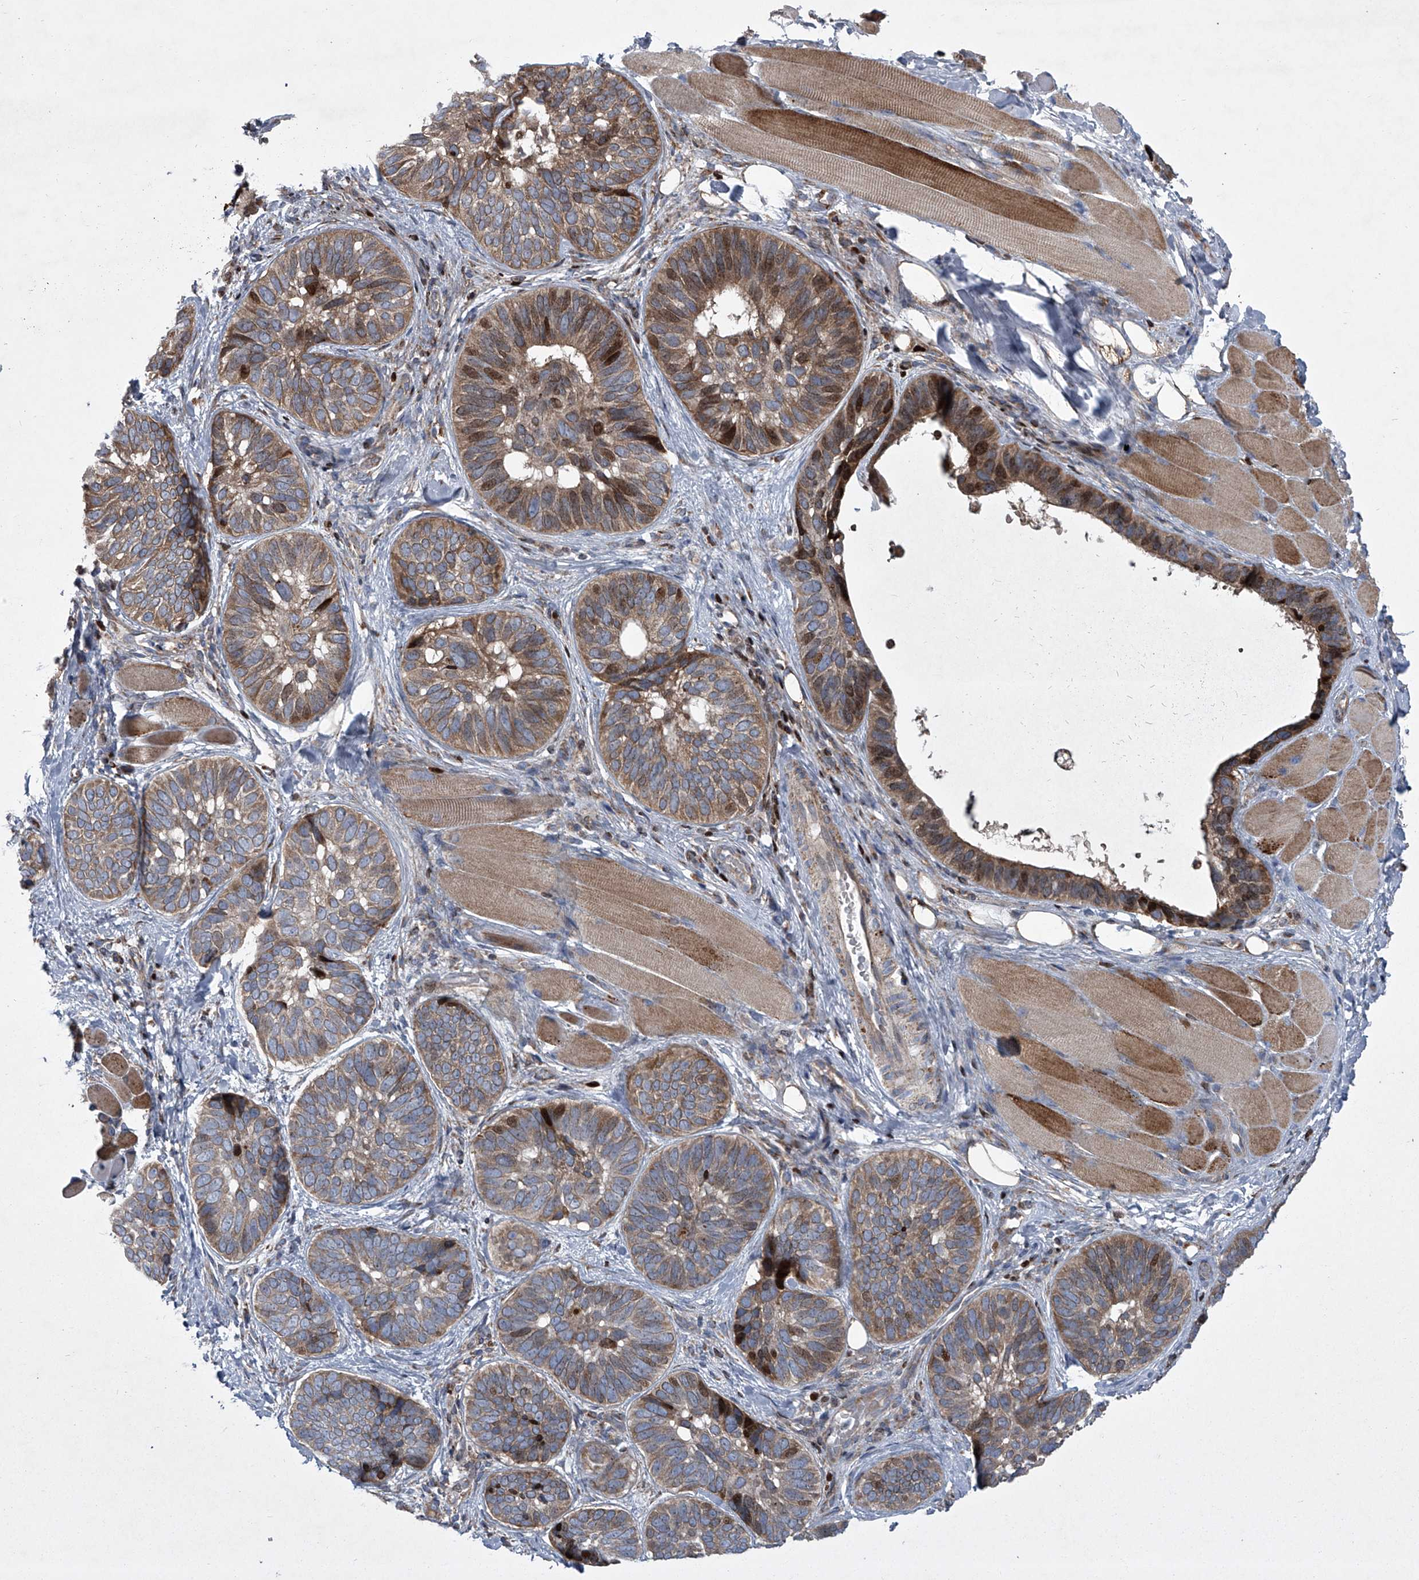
{"staining": {"intensity": "moderate", "quantity": ">75%", "location": "cytoplasmic/membranous,nuclear"}, "tissue": "skin cancer", "cell_type": "Tumor cells", "image_type": "cancer", "snomed": [{"axis": "morphology", "description": "Basal cell carcinoma"}, {"axis": "topography", "description": "Skin"}], "caption": "Tumor cells demonstrate moderate cytoplasmic/membranous and nuclear staining in about >75% of cells in skin cancer.", "gene": "STRADA", "patient": {"sex": "male", "age": 62}}